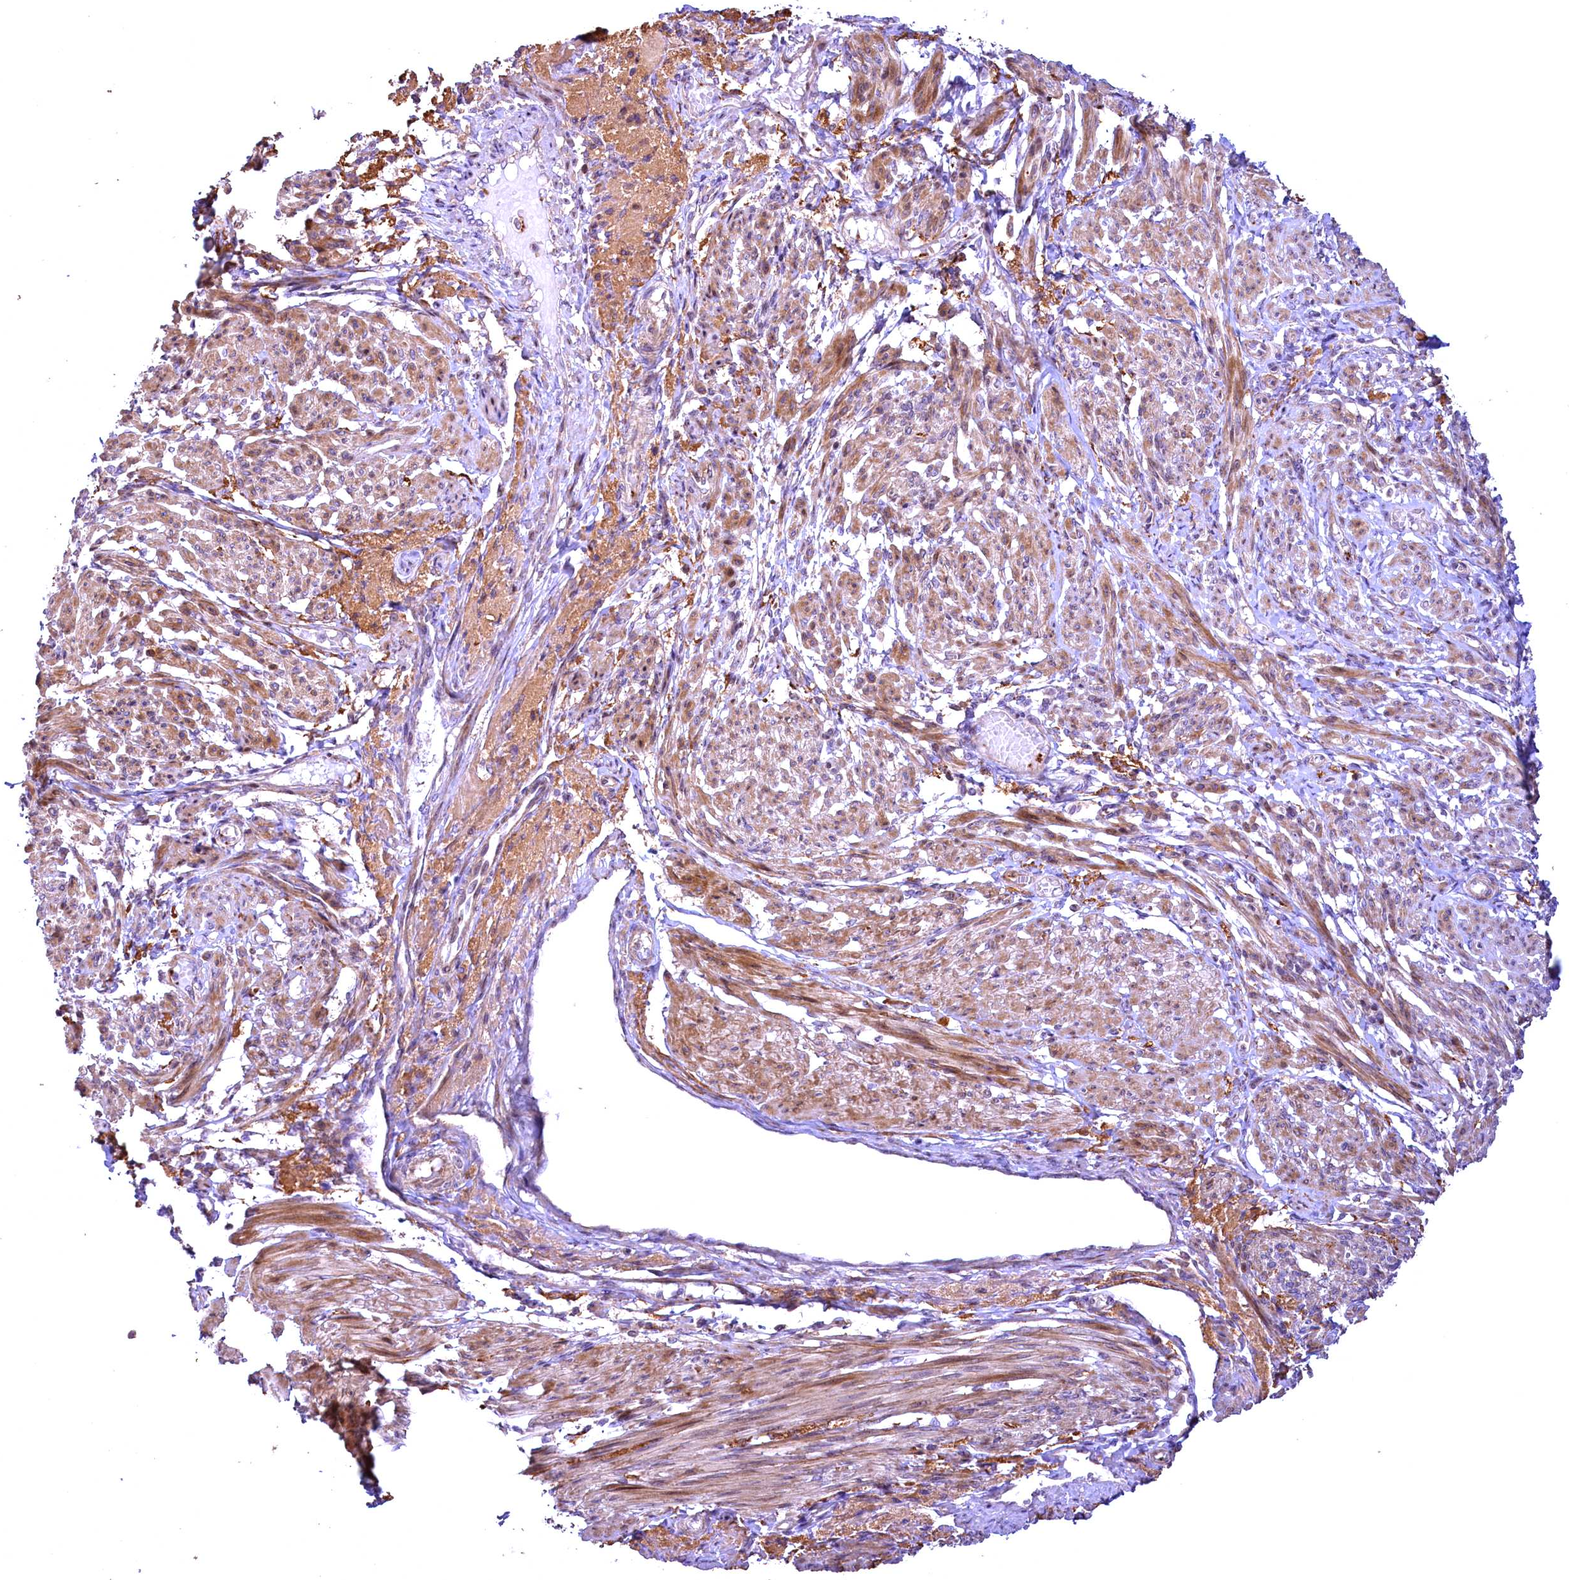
{"staining": {"intensity": "moderate", "quantity": "25%-75%", "location": "cytoplasmic/membranous"}, "tissue": "smooth muscle", "cell_type": "Smooth muscle cells", "image_type": "normal", "snomed": [{"axis": "morphology", "description": "Normal tissue, NOS"}, {"axis": "topography", "description": "Smooth muscle"}], "caption": "Approximately 25%-75% of smooth muscle cells in unremarkable smooth muscle display moderate cytoplasmic/membranous protein expression as visualized by brown immunohistochemical staining.", "gene": "FUZ", "patient": {"sex": "female", "age": 39}}